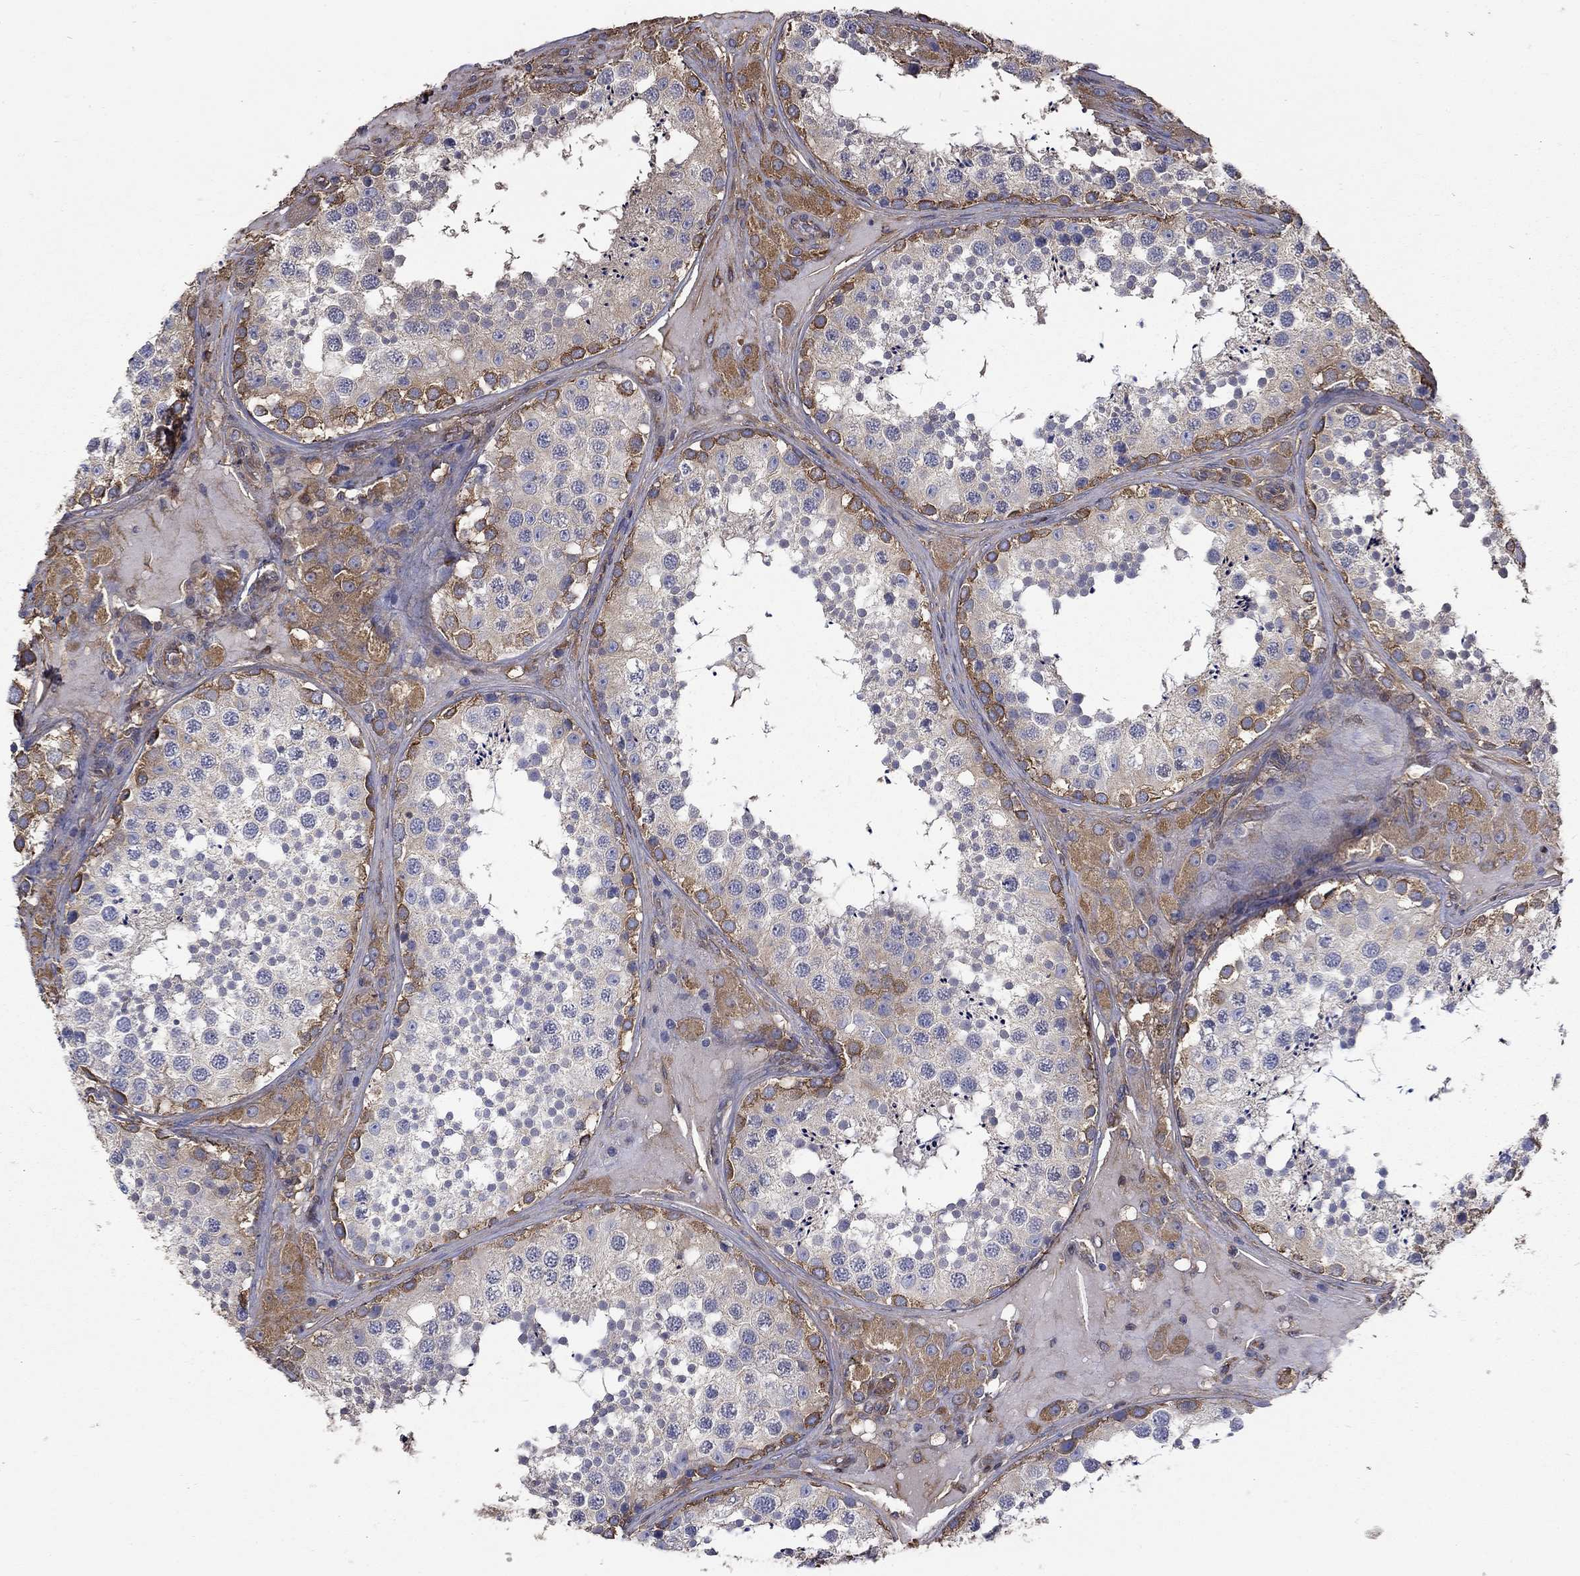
{"staining": {"intensity": "strong", "quantity": "<25%", "location": "cytoplasmic/membranous"}, "tissue": "testis", "cell_type": "Cells in seminiferous ducts", "image_type": "normal", "snomed": [{"axis": "morphology", "description": "Normal tissue, NOS"}, {"axis": "topography", "description": "Testis"}], "caption": "A micrograph of human testis stained for a protein displays strong cytoplasmic/membranous brown staining in cells in seminiferous ducts. (IHC, brightfield microscopy, high magnification).", "gene": "DPYSL2", "patient": {"sex": "male", "age": 34}}